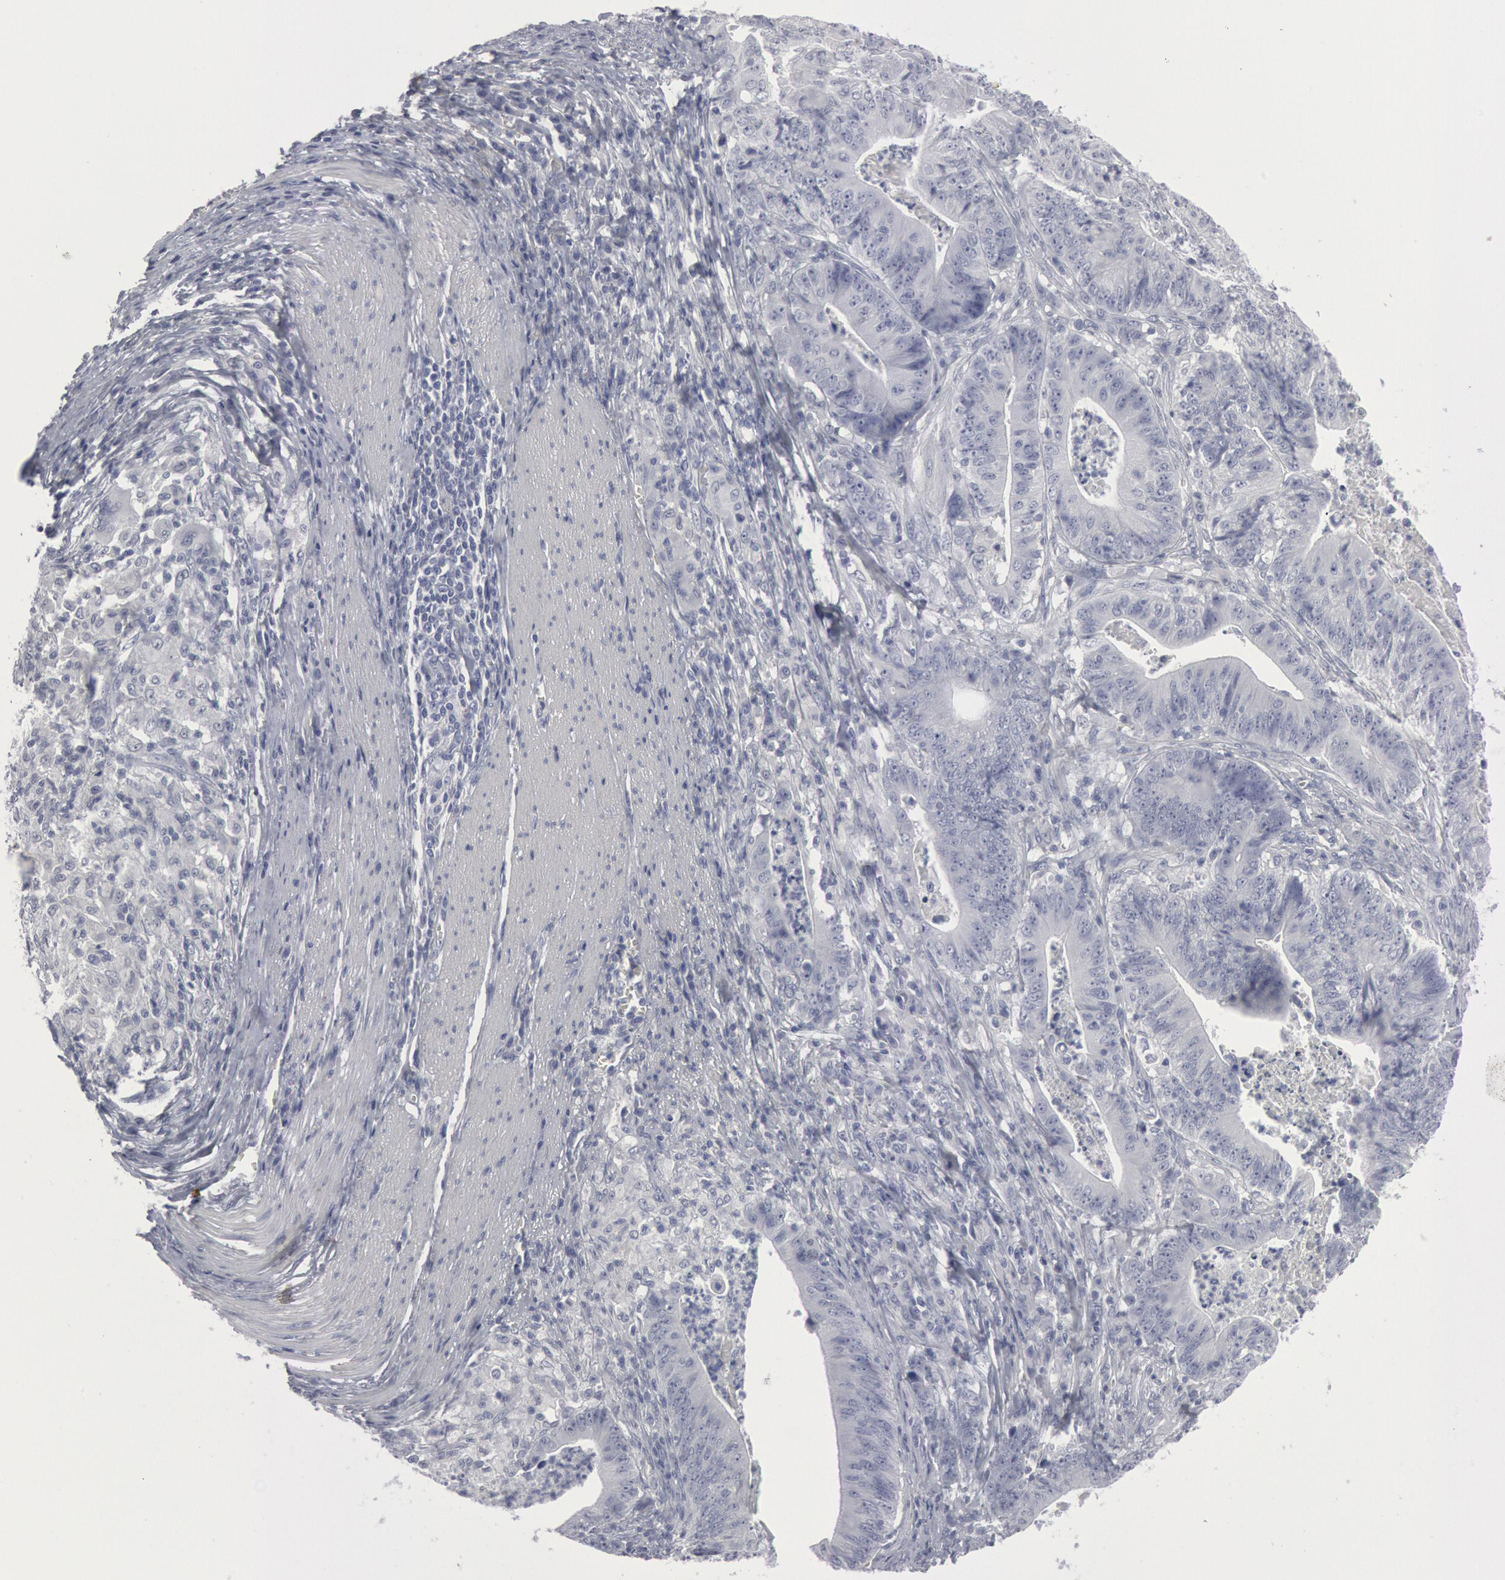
{"staining": {"intensity": "negative", "quantity": "none", "location": "none"}, "tissue": "stomach cancer", "cell_type": "Tumor cells", "image_type": "cancer", "snomed": [{"axis": "morphology", "description": "Adenocarcinoma, NOS"}, {"axis": "topography", "description": "Stomach, lower"}], "caption": "Immunohistochemistry of human stomach adenocarcinoma displays no staining in tumor cells.", "gene": "DMC1", "patient": {"sex": "female", "age": 86}}